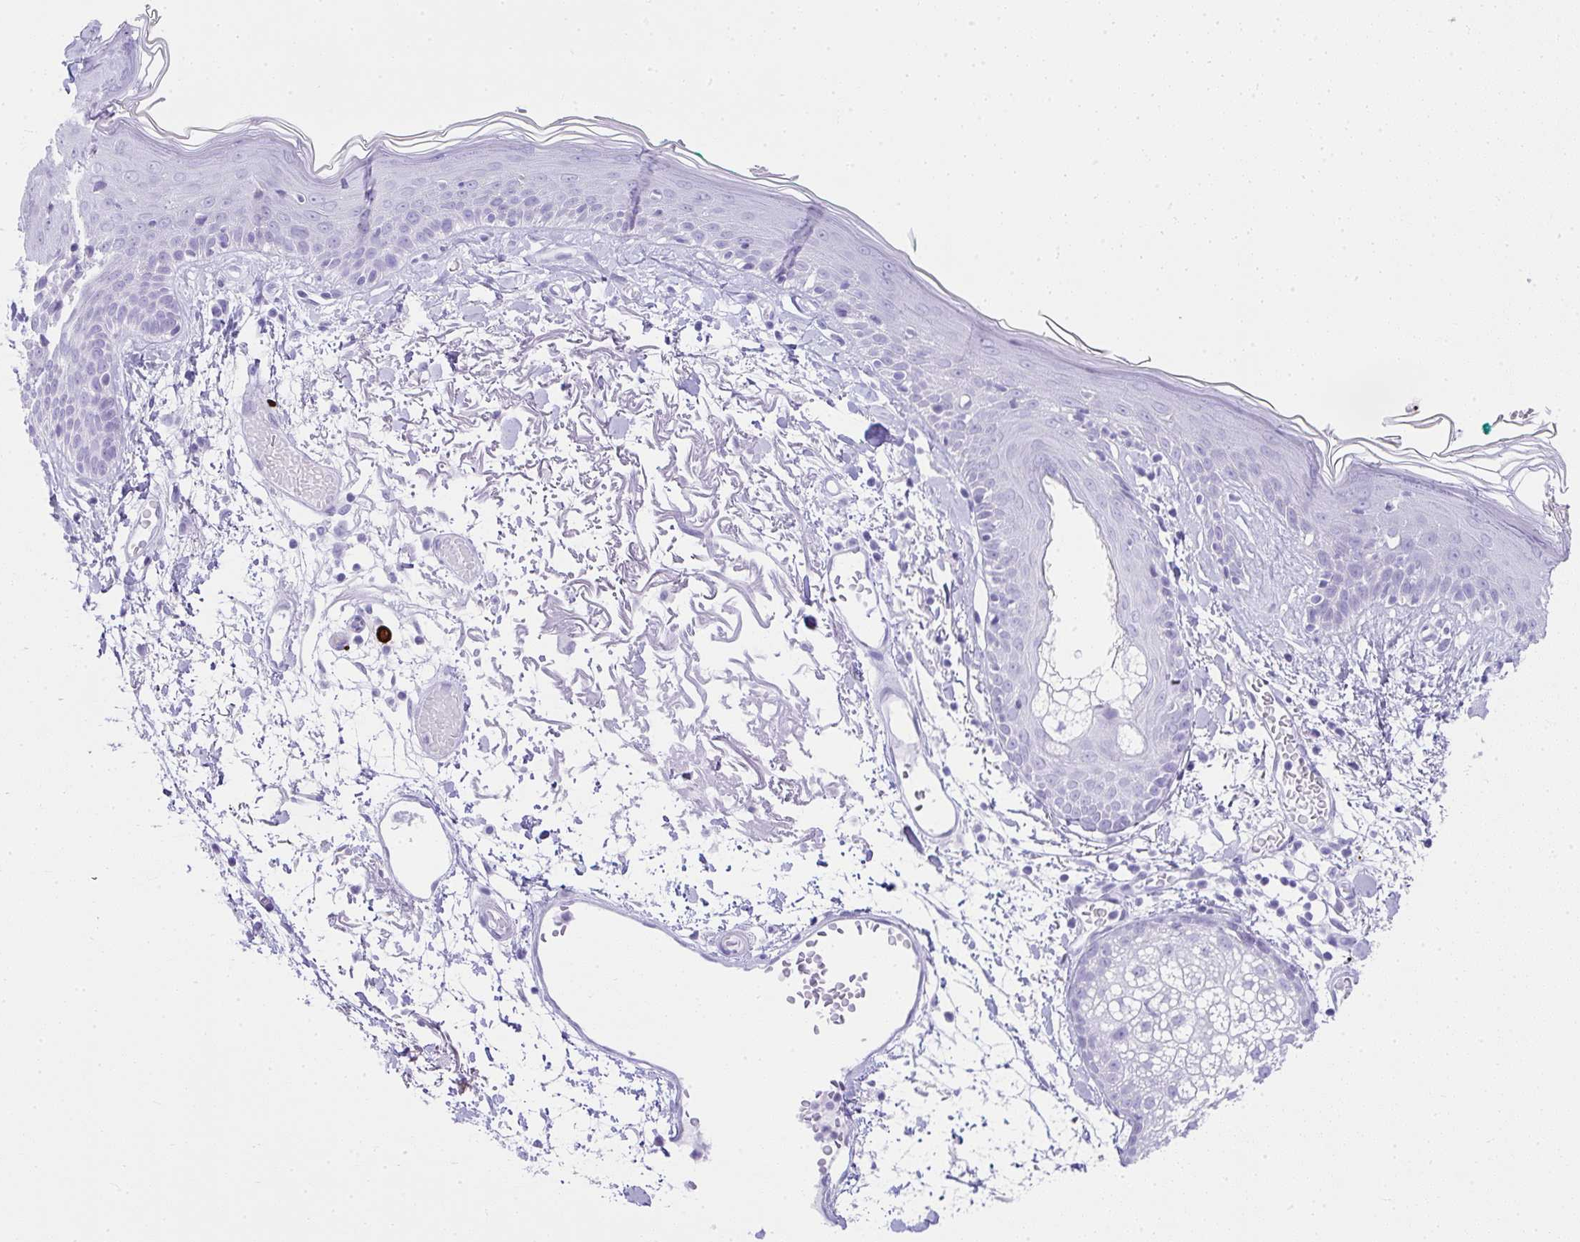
{"staining": {"intensity": "negative", "quantity": "none", "location": "none"}, "tissue": "skin", "cell_type": "Fibroblasts", "image_type": "normal", "snomed": [{"axis": "morphology", "description": "Normal tissue, NOS"}, {"axis": "topography", "description": "Skin"}], "caption": "The image shows no significant expression in fibroblasts of skin.", "gene": "CDADC1", "patient": {"sex": "male", "age": 79}}